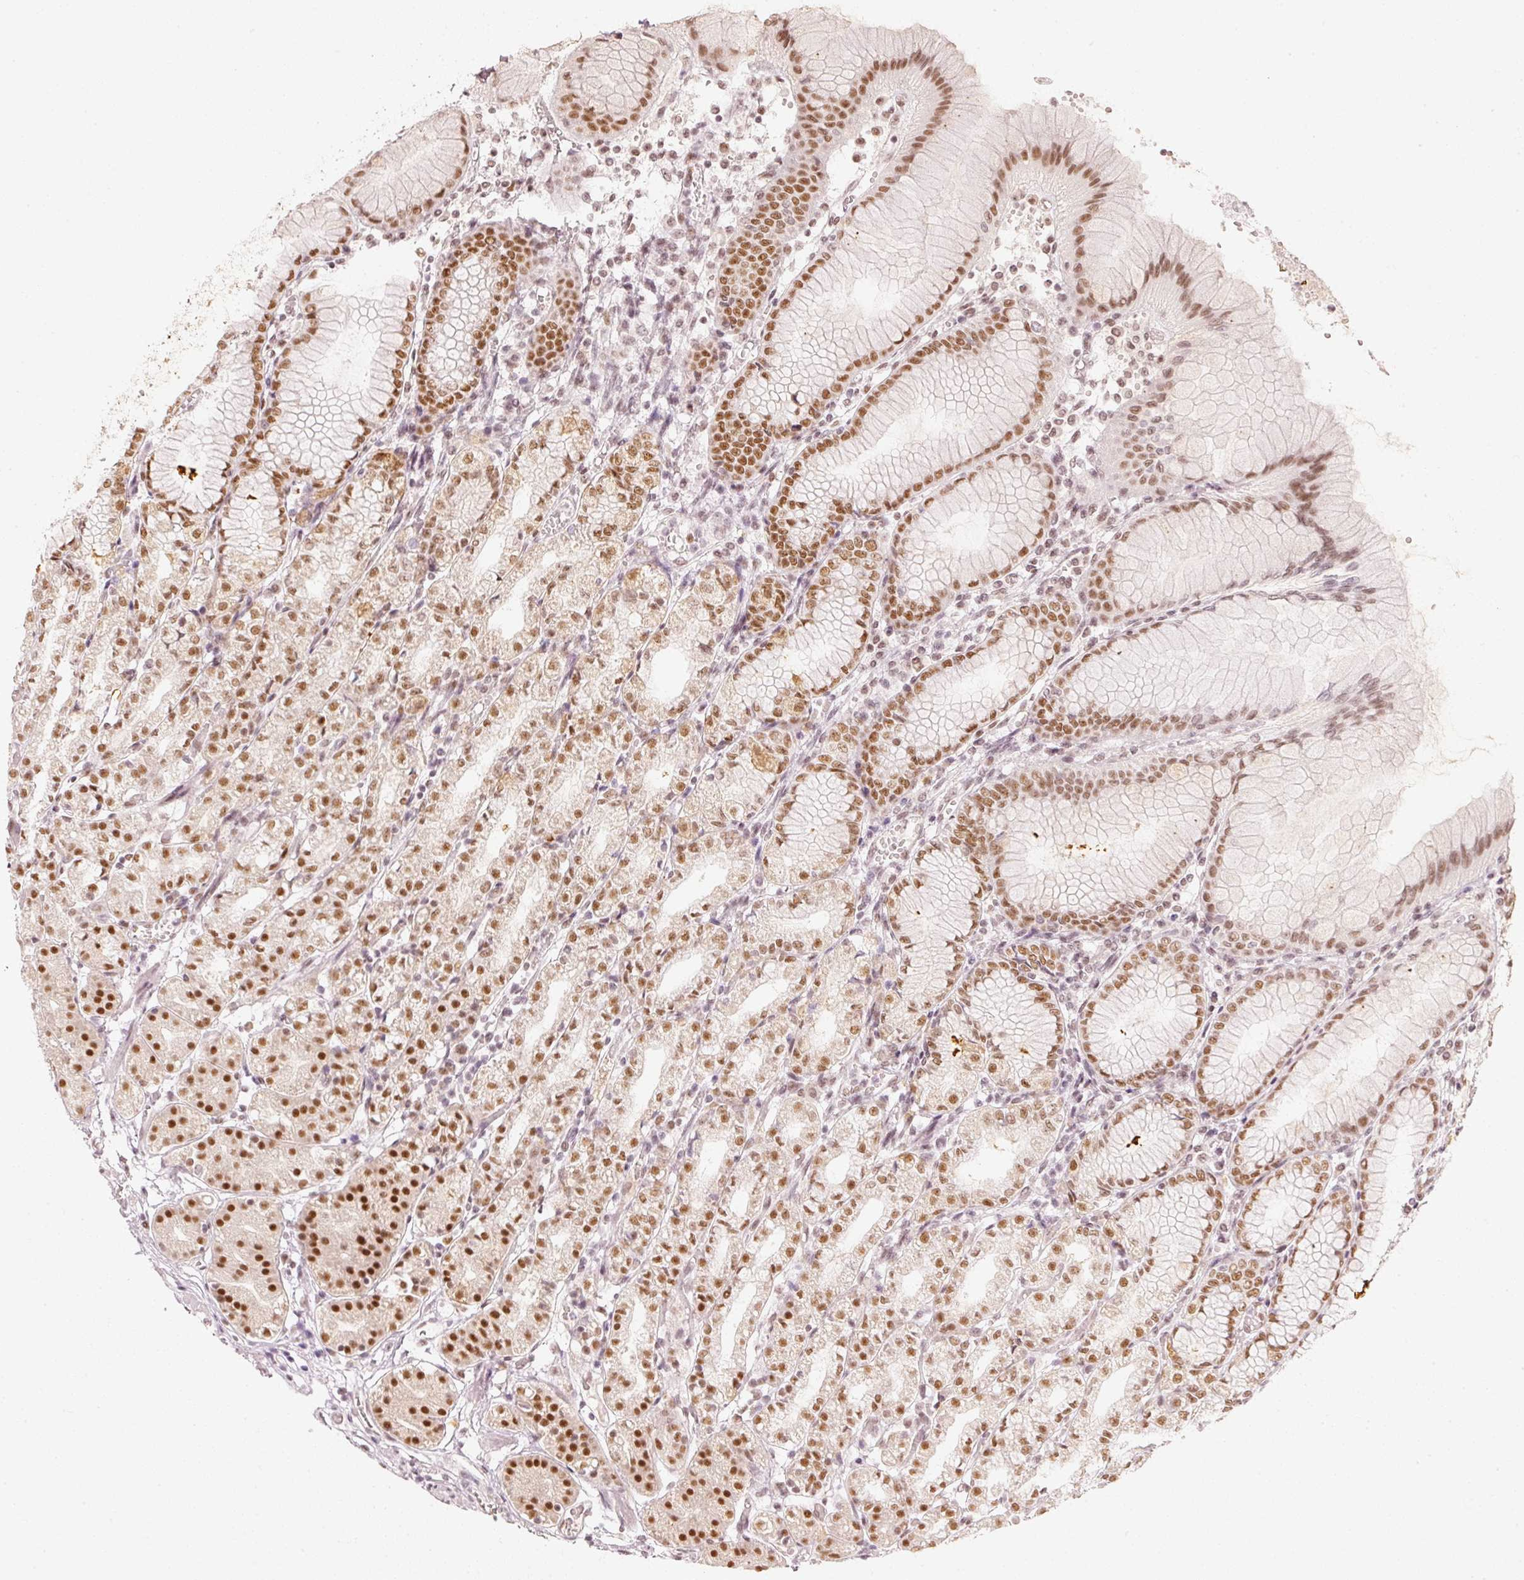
{"staining": {"intensity": "moderate", "quantity": ">75%", "location": "nuclear"}, "tissue": "stomach", "cell_type": "Glandular cells", "image_type": "normal", "snomed": [{"axis": "morphology", "description": "Normal tissue, NOS"}, {"axis": "topography", "description": "Stomach"}], "caption": "DAB (3,3'-diaminobenzidine) immunohistochemical staining of normal stomach shows moderate nuclear protein staining in about >75% of glandular cells. Nuclei are stained in blue.", "gene": "PPP1R10", "patient": {"sex": "female", "age": 57}}